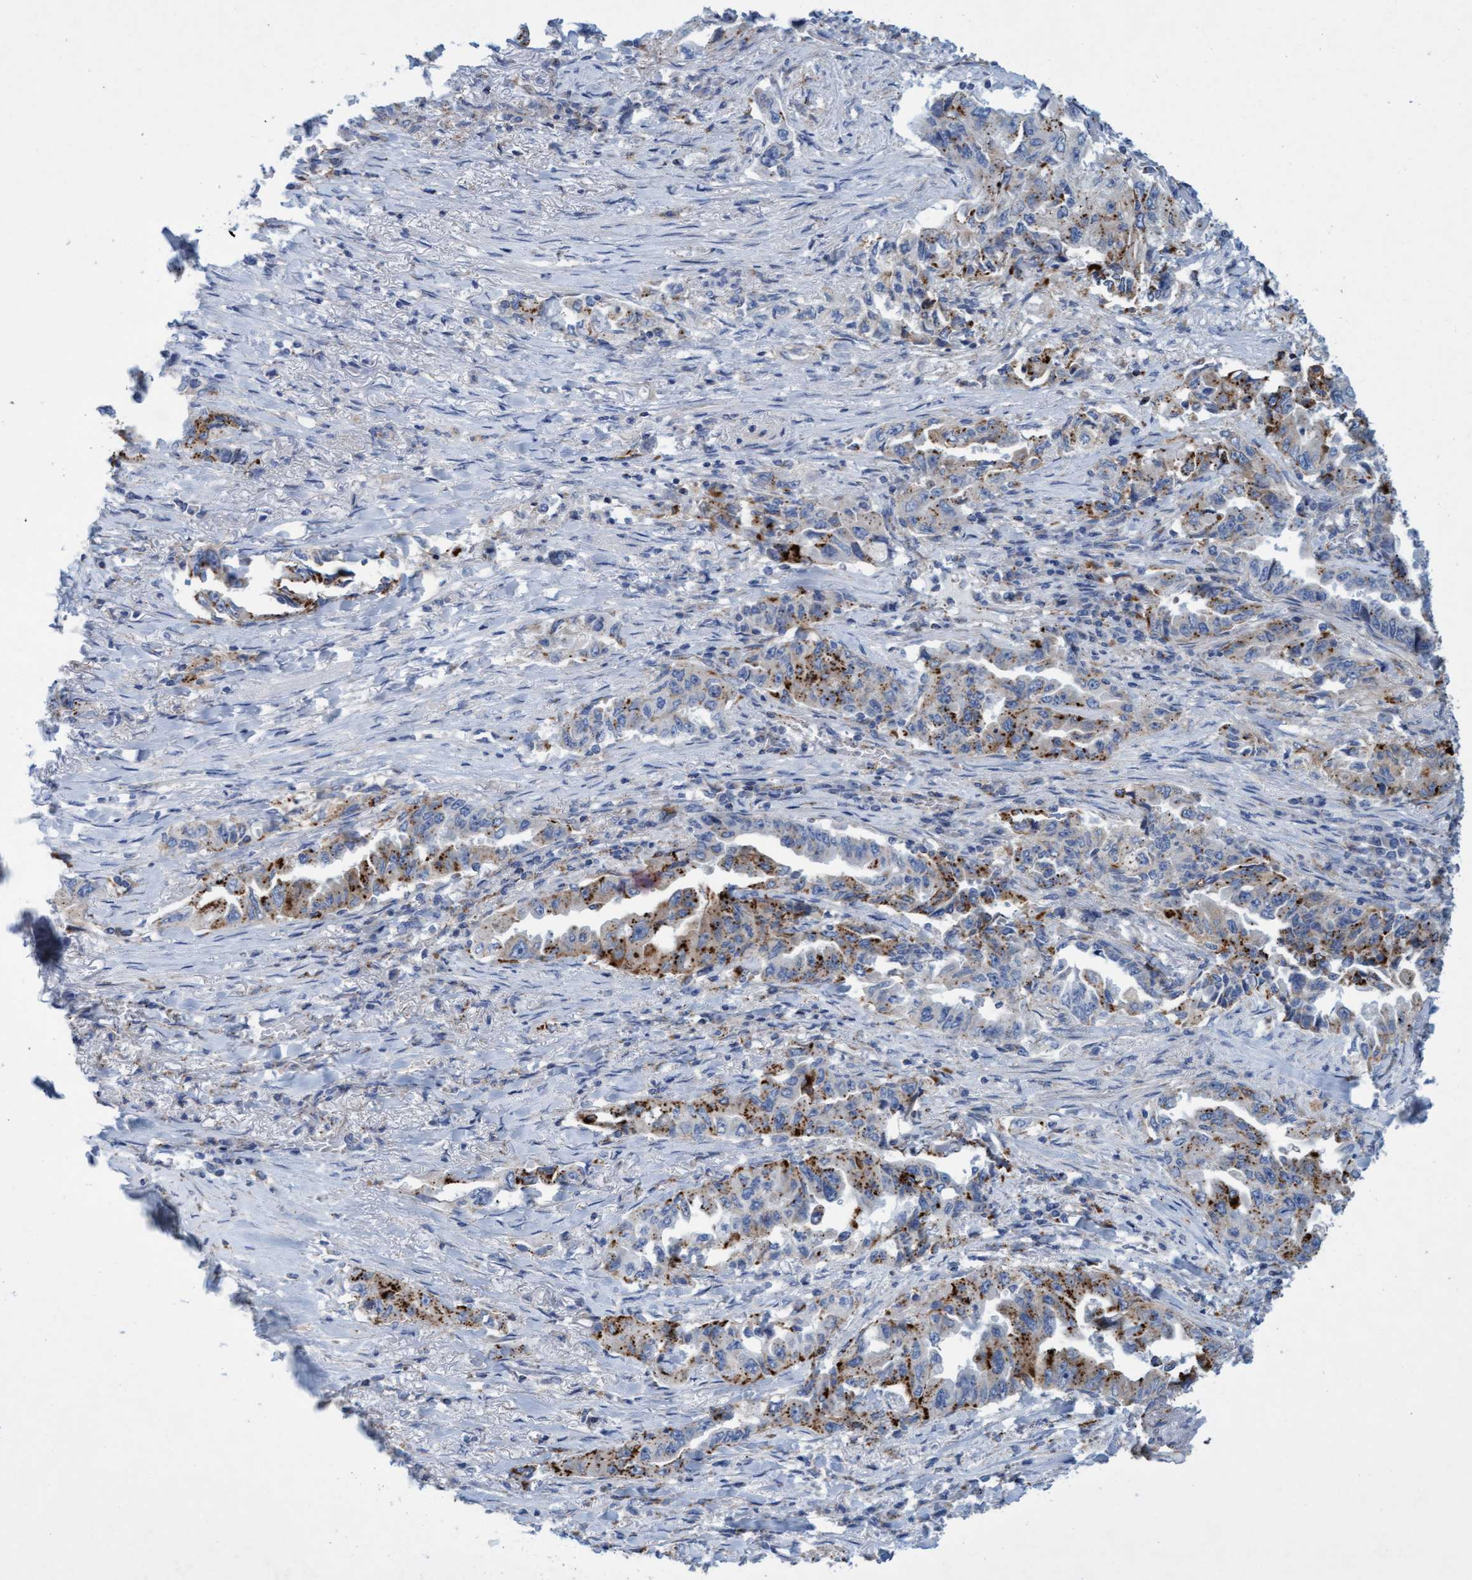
{"staining": {"intensity": "strong", "quantity": "25%-75%", "location": "cytoplasmic/membranous"}, "tissue": "lung cancer", "cell_type": "Tumor cells", "image_type": "cancer", "snomed": [{"axis": "morphology", "description": "Adenocarcinoma, NOS"}, {"axis": "topography", "description": "Lung"}], "caption": "Human lung cancer (adenocarcinoma) stained with a protein marker reveals strong staining in tumor cells.", "gene": "SGSH", "patient": {"sex": "female", "age": 51}}